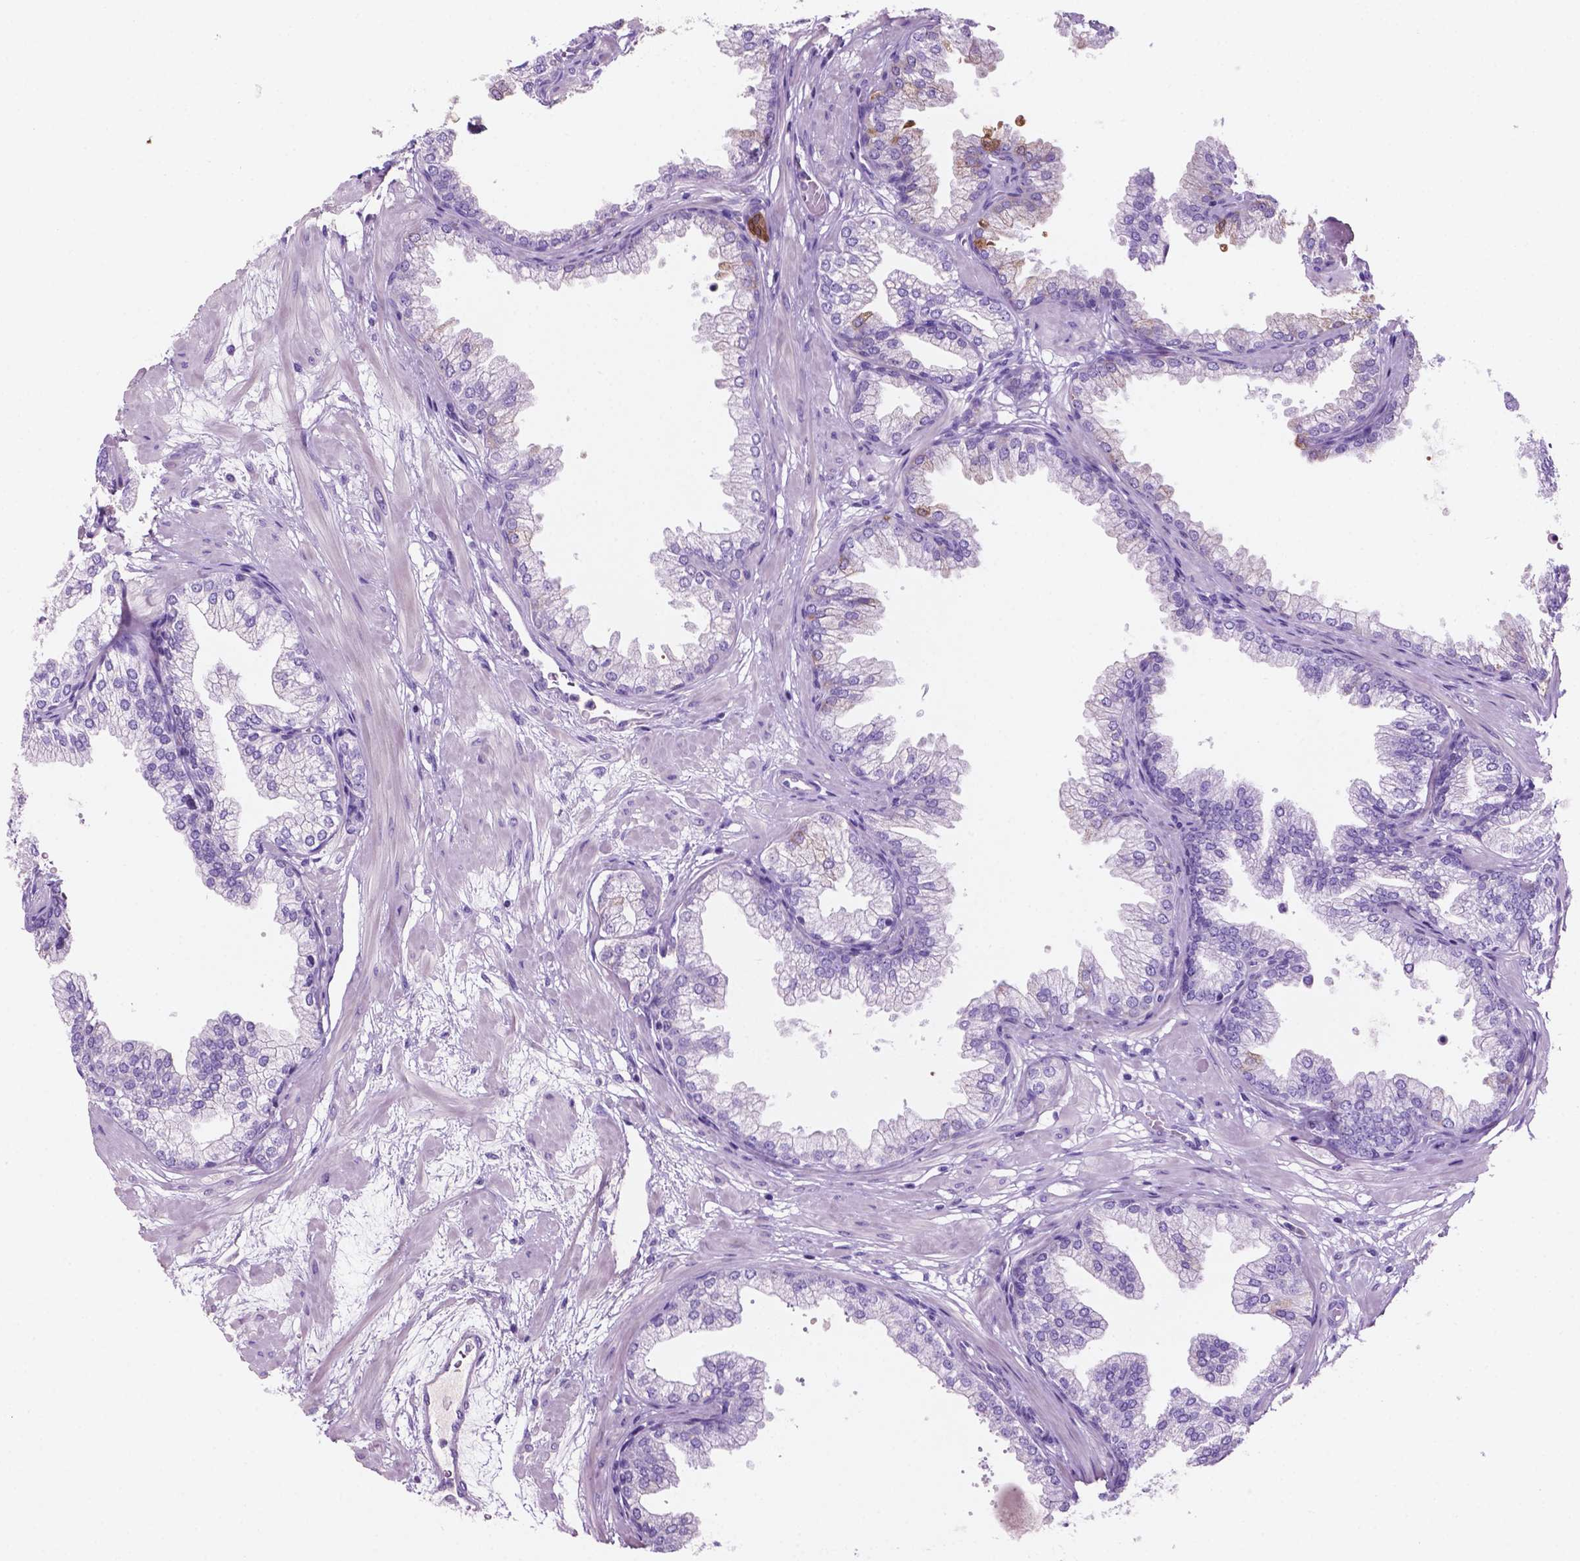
{"staining": {"intensity": "moderate", "quantity": "<25%", "location": "cytoplasmic/membranous"}, "tissue": "prostate", "cell_type": "Glandular cells", "image_type": "normal", "snomed": [{"axis": "morphology", "description": "Normal tissue, NOS"}, {"axis": "topography", "description": "Prostate"}], "caption": "IHC staining of normal prostate, which displays low levels of moderate cytoplasmic/membranous positivity in approximately <25% of glandular cells indicating moderate cytoplasmic/membranous protein positivity. The staining was performed using DAB (brown) for protein detection and nuclei were counterstained in hematoxylin (blue).", "gene": "POU4F1", "patient": {"sex": "male", "age": 37}}